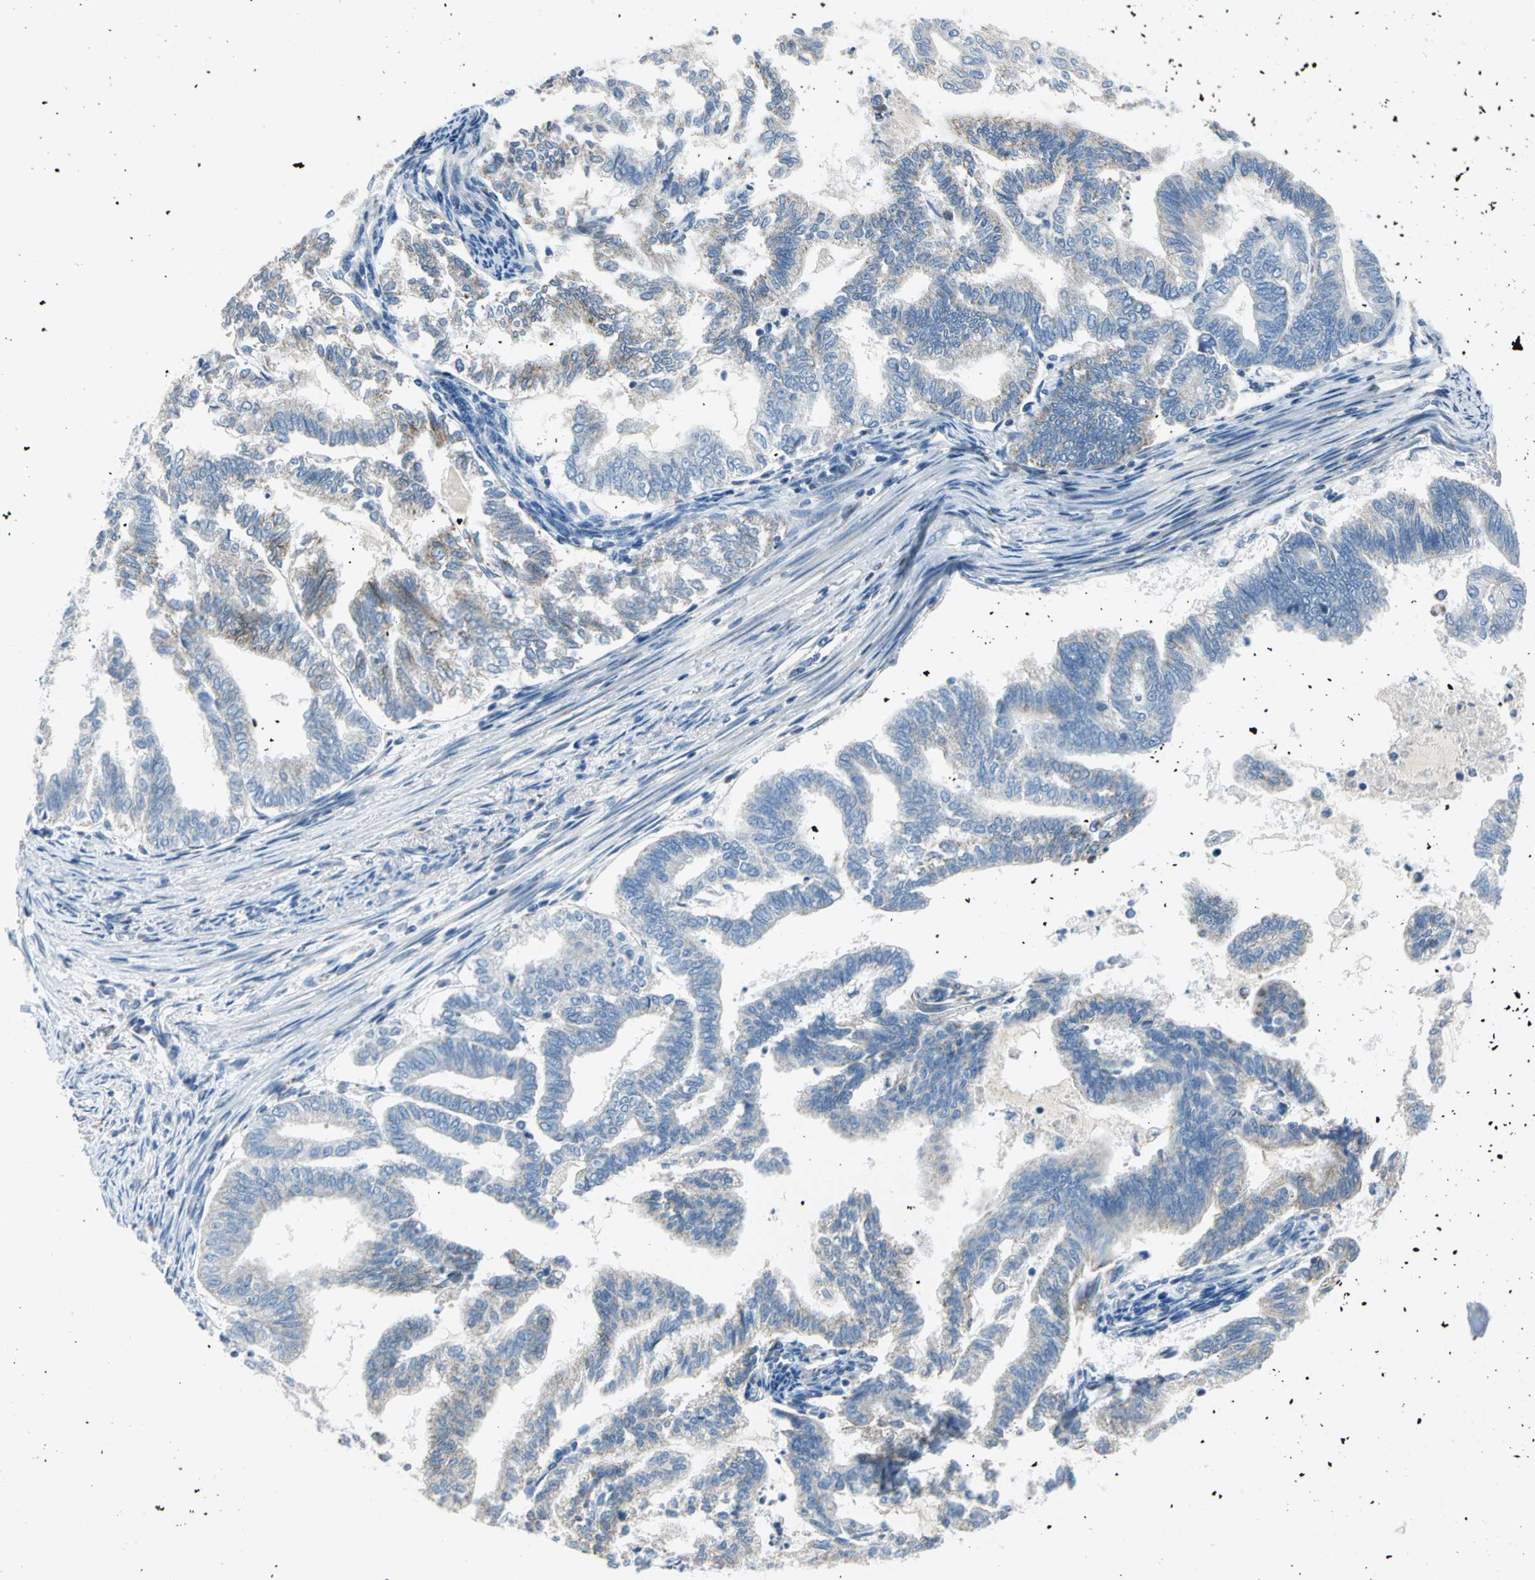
{"staining": {"intensity": "weak", "quantity": "<25%", "location": "cytoplasmic/membranous"}, "tissue": "endometrial cancer", "cell_type": "Tumor cells", "image_type": "cancer", "snomed": [{"axis": "morphology", "description": "Adenocarcinoma, NOS"}, {"axis": "topography", "description": "Endometrium"}], "caption": "IHC of human endometrial cancer (adenocarcinoma) shows no positivity in tumor cells.", "gene": "ALOX15", "patient": {"sex": "female", "age": 79}}